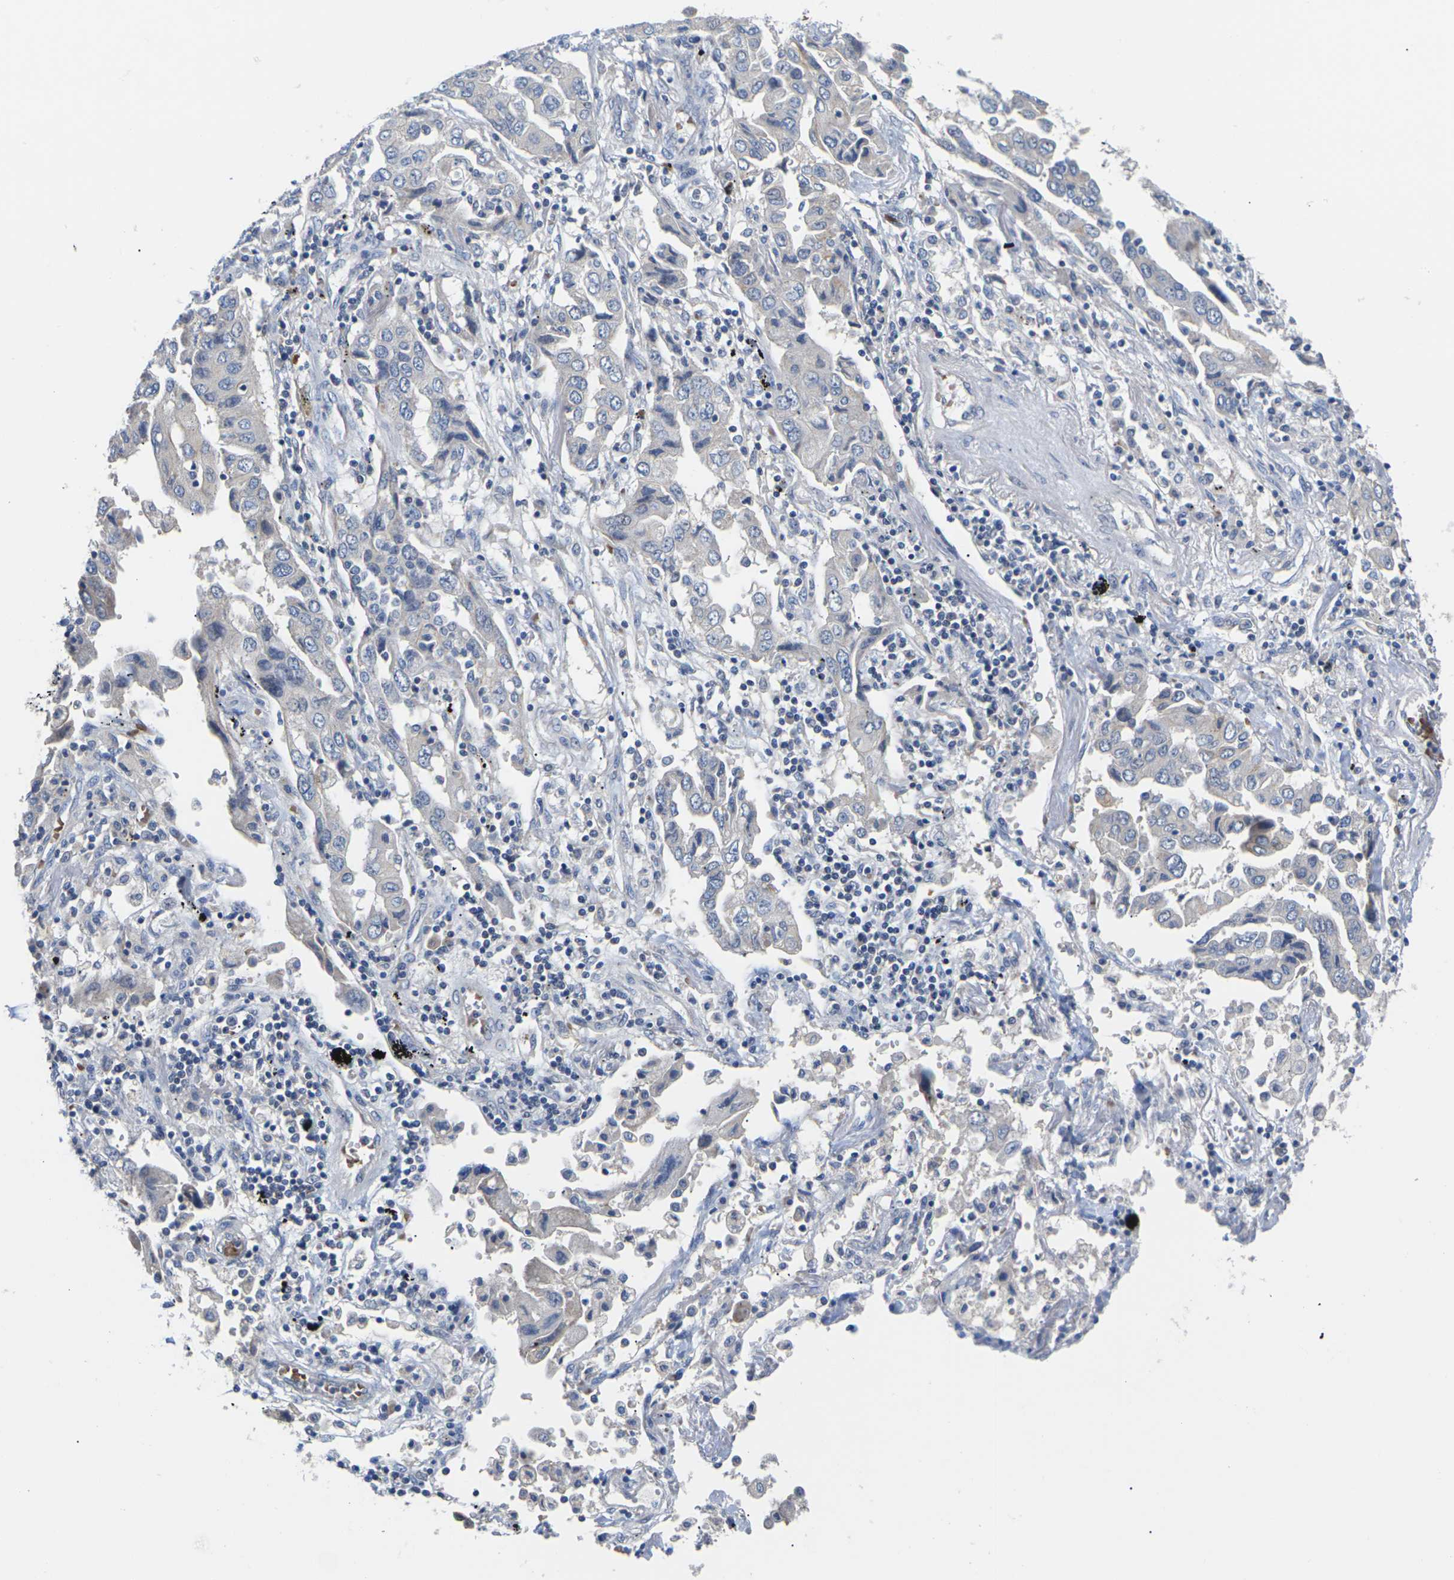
{"staining": {"intensity": "negative", "quantity": "none", "location": "none"}, "tissue": "lung cancer", "cell_type": "Tumor cells", "image_type": "cancer", "snomed": [{"axis": "morphology", "description": "Adenocarcinoma, NOS"}, {"axis": "topography", "description": "Lung"}], "caption": "Protein analysis of lung adenocarcinoma demonstrates no significant expression in tumor cells. The staining is performed using DAB brown chromogen with nuclei counter-stained in using hematoxylin.", "gene": "TMCO4", "patient": {"sex": "female", "age": 65}}